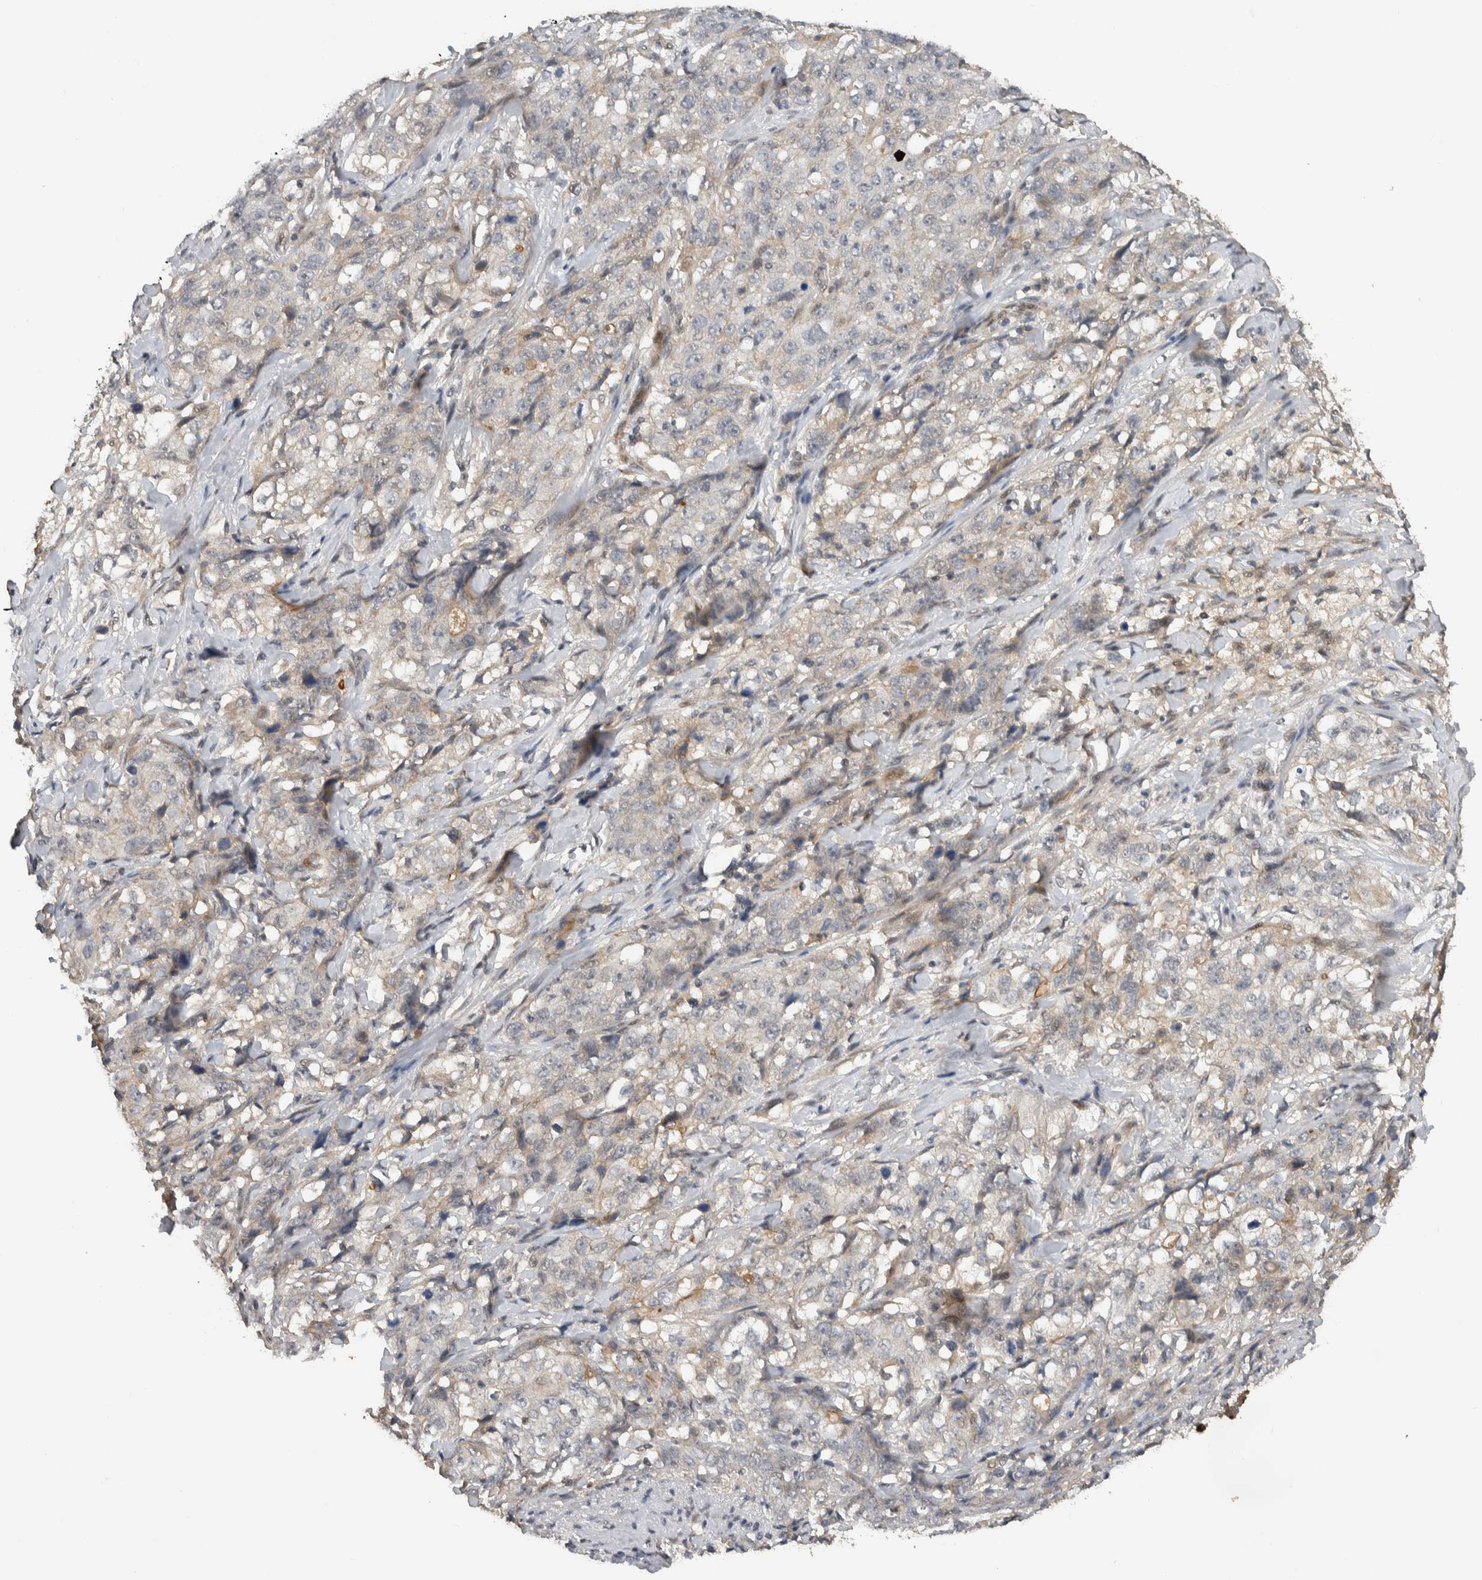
{"staining": {"intensity": "weak", "quantity": "<25%", "location": "cytoplasmic/membranous"}, "tissue": "stomach cancer", "cell_type": "Tumor cells", "image_type": "cancer", "snomed": [{"axis": "morphology", "description": "Adenocarcinoma, NOS"}, {"axis": "topography", "description": "Stomach"}], "caption": "Immunohistochemical staining of human stomach cancer reveals no significant expression in tumor cells.", "gene": "CYSRT1", "patient": {"sex": "male", "age": 48}}